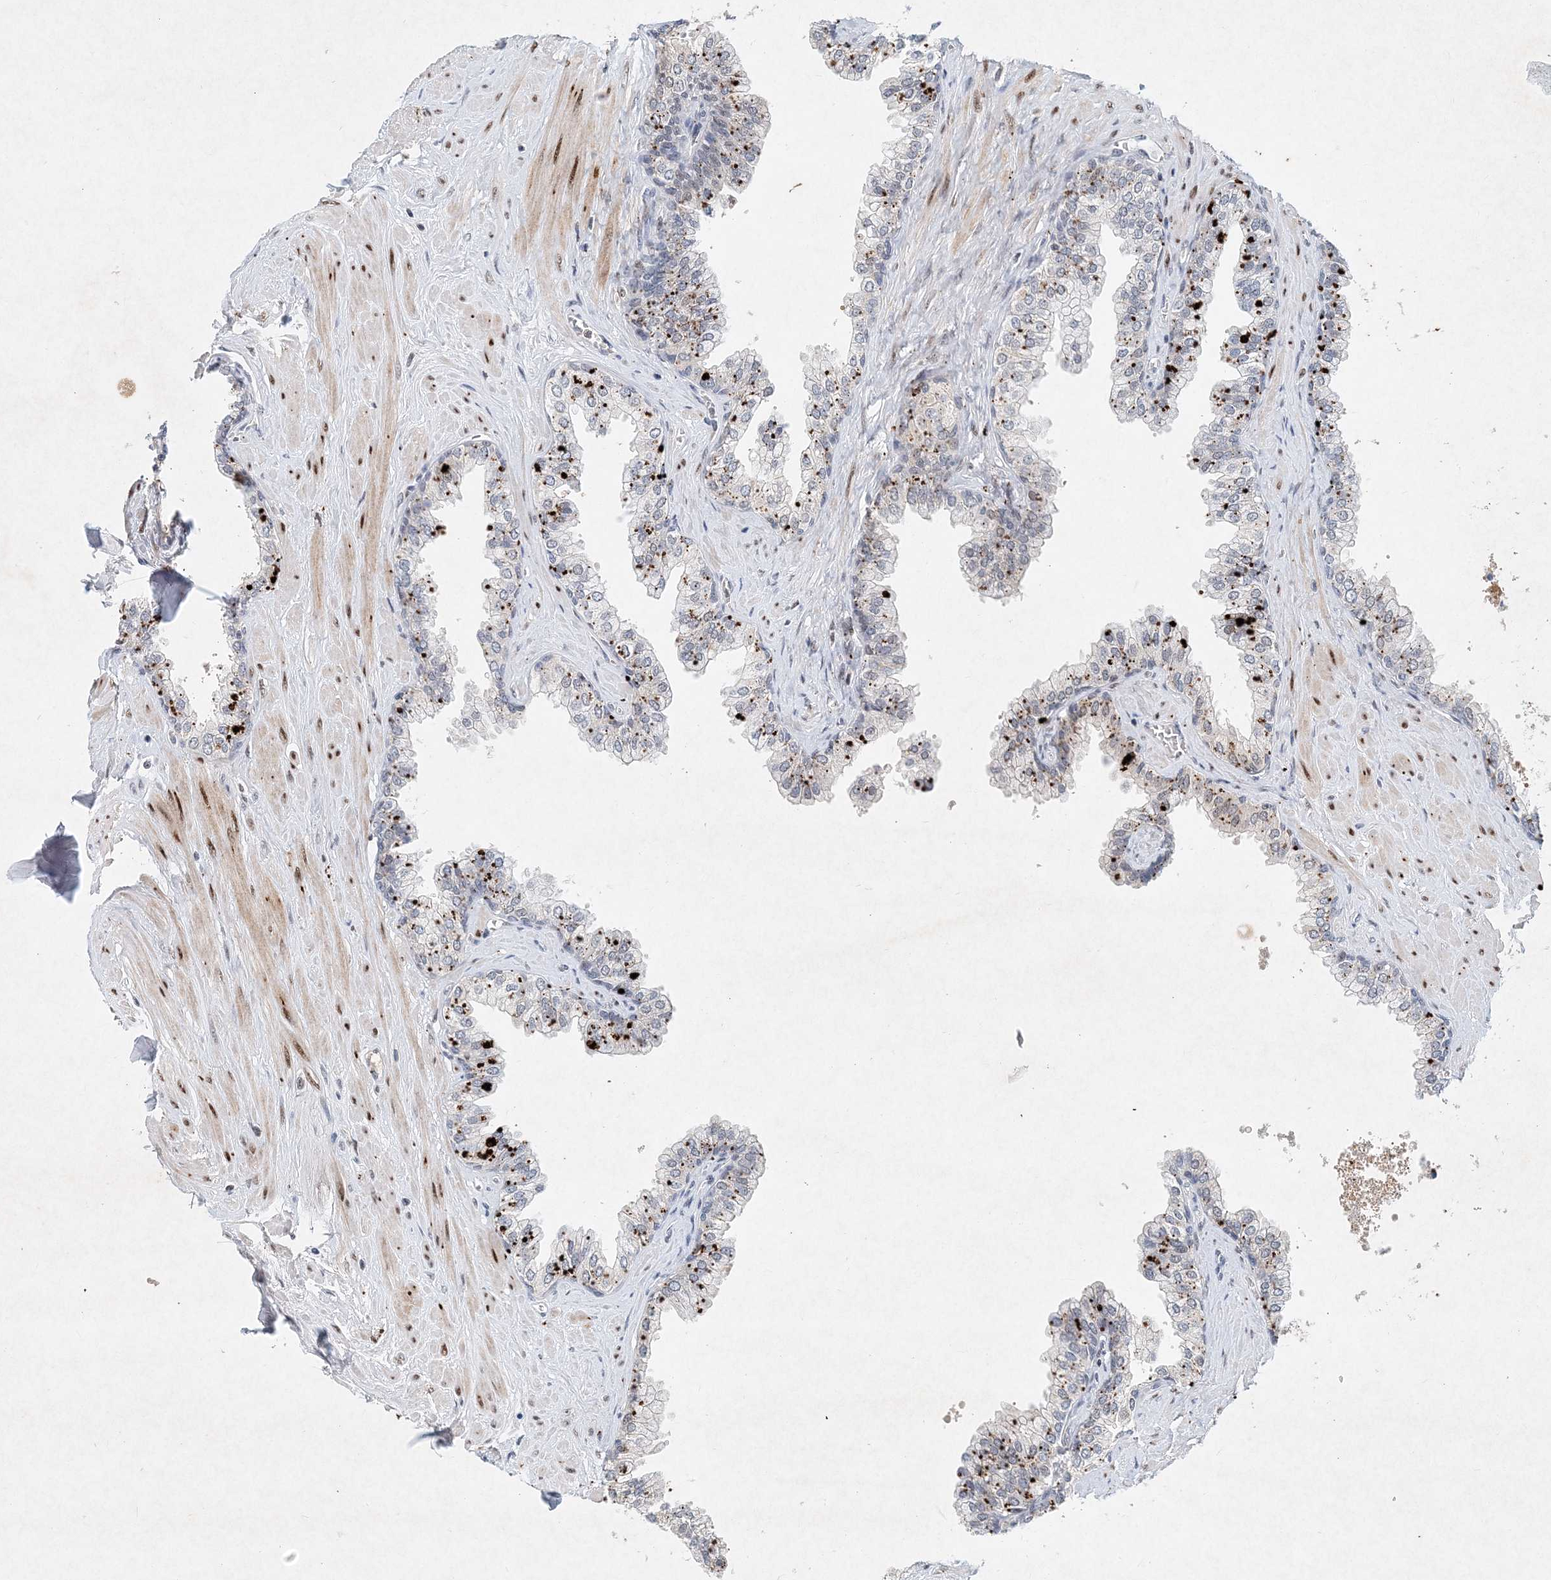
{"staining": {"intensity": "strong", "quantity": "<25%", "location": "cytoplasmic/membranous"}, "tissue": "prostate", "cell_type": "Glandular cells", "image_type": "normal", "snomed": [{"axis": "morphology", "description": "Normal tissue, NOS"}, {"axis": "morphology", "description": "Urothelial carcinoma, Low grade"}, {"axis": "topography", "description": "Urinary bladder"}, {"axis": "topography", "description": "Prostate"}], "caption": "The histopathology image exhibits staining of benign prostate, revealing strong cytoplasmic/membranous protein expression (brown color) within glandular cells. (Brightfield microscopy of DAB IHC at high magnification).", "gene": "KPNA4", "patient": {"sex": "male", "age": 60}}